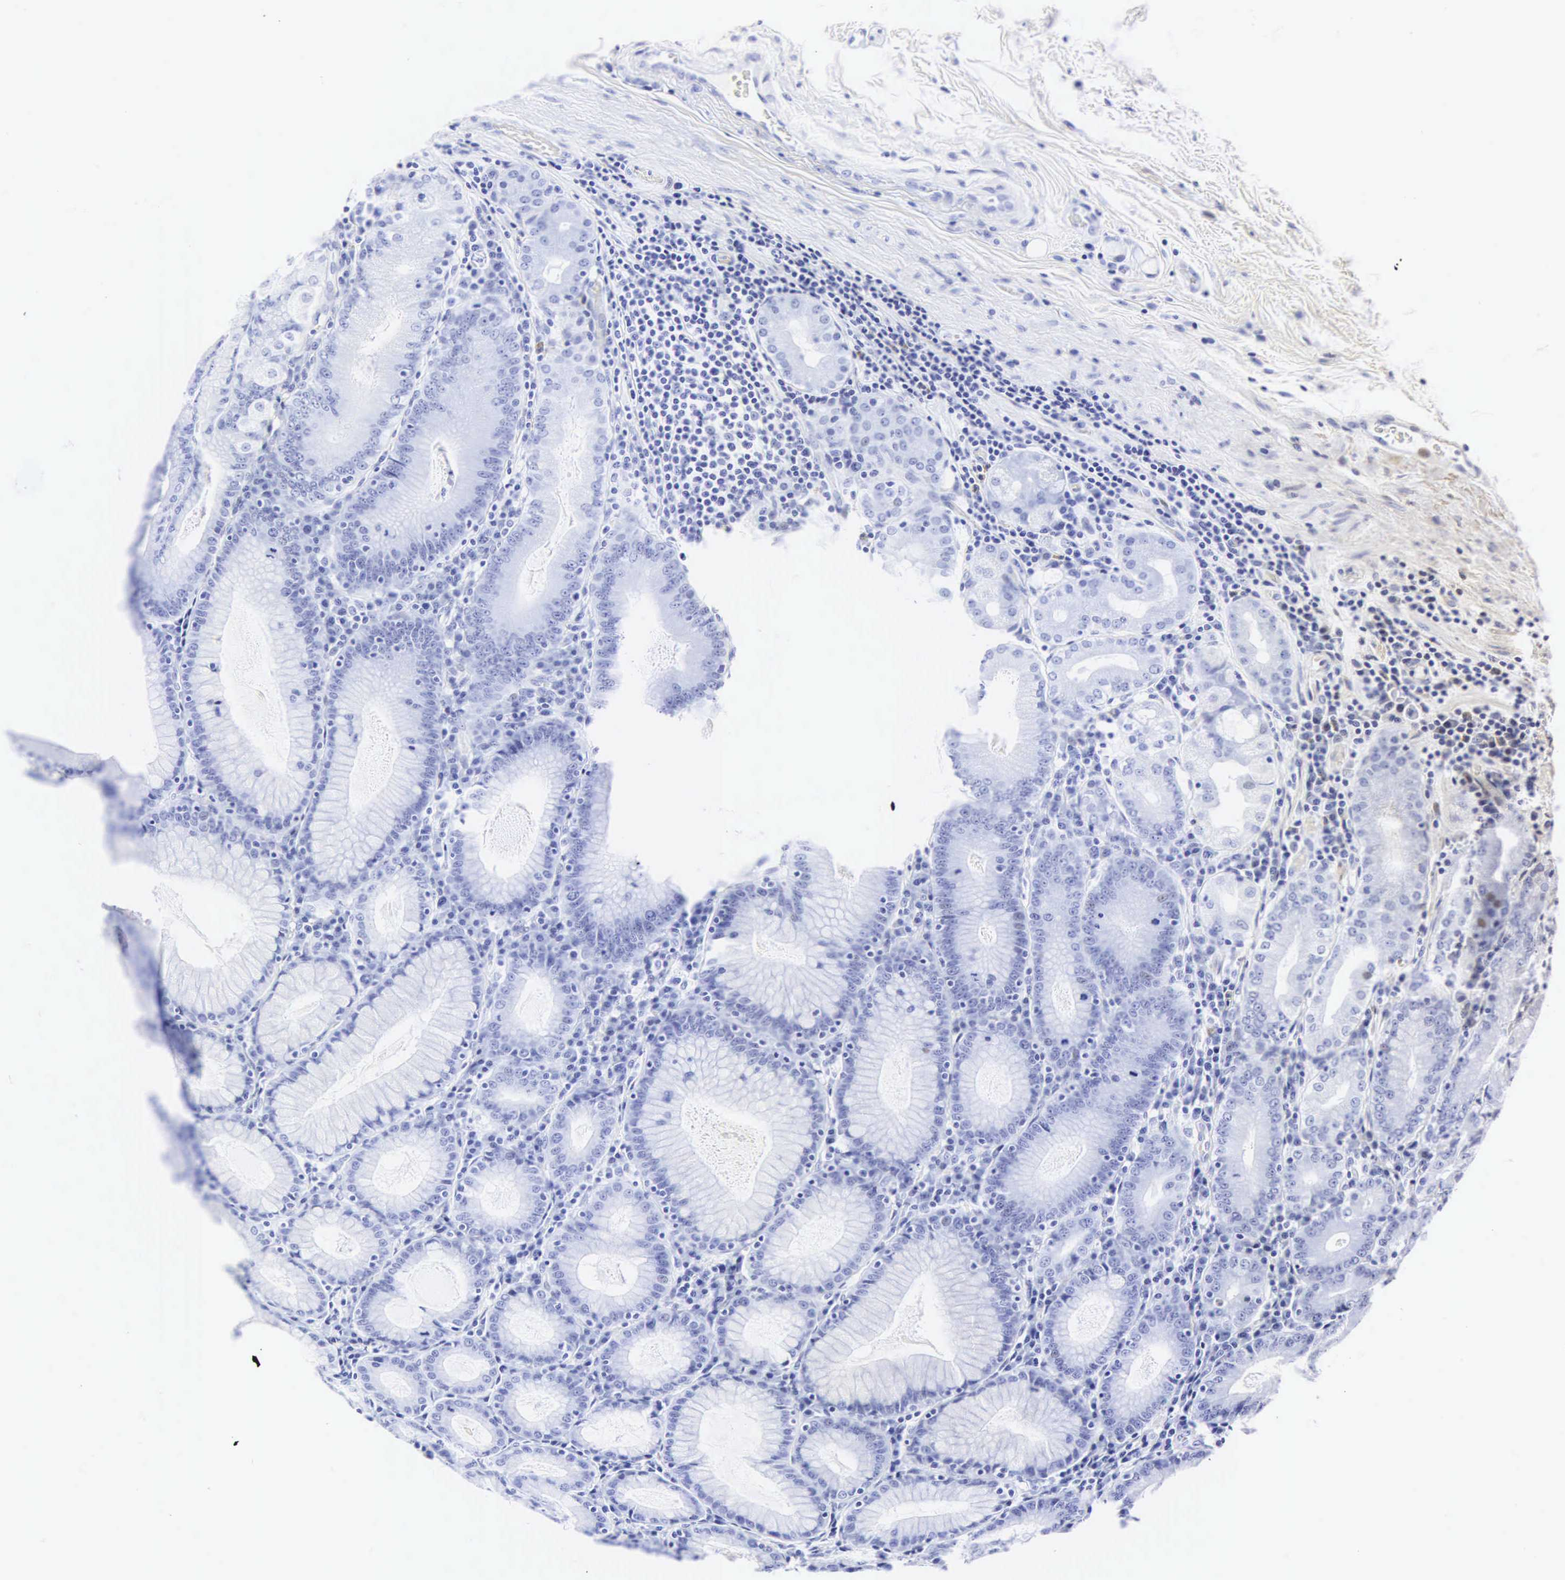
{"staining": {"intensity": "negative", "quantity": "none", "location": "none"}, "tissue": "stomach", "cell_type": "Glandular cells", "image_type": "normal", "snomed": [{"axis": "morphology", "description": "Normal tissue, NOS"}, {"axis": "topography", "description": "Stomach, lower"}], "caption": "A photomicrograph of human stomach is negative for staining in glandular cells. Brightfield microscopy of immunohistochemistry stained with DAB (3,3'-diaminobenzidine) (brown) and hematoxylin (blue), captured at high magnification.", "gene": "CGB3", "patient": {"sex": "female", "age": 43}}